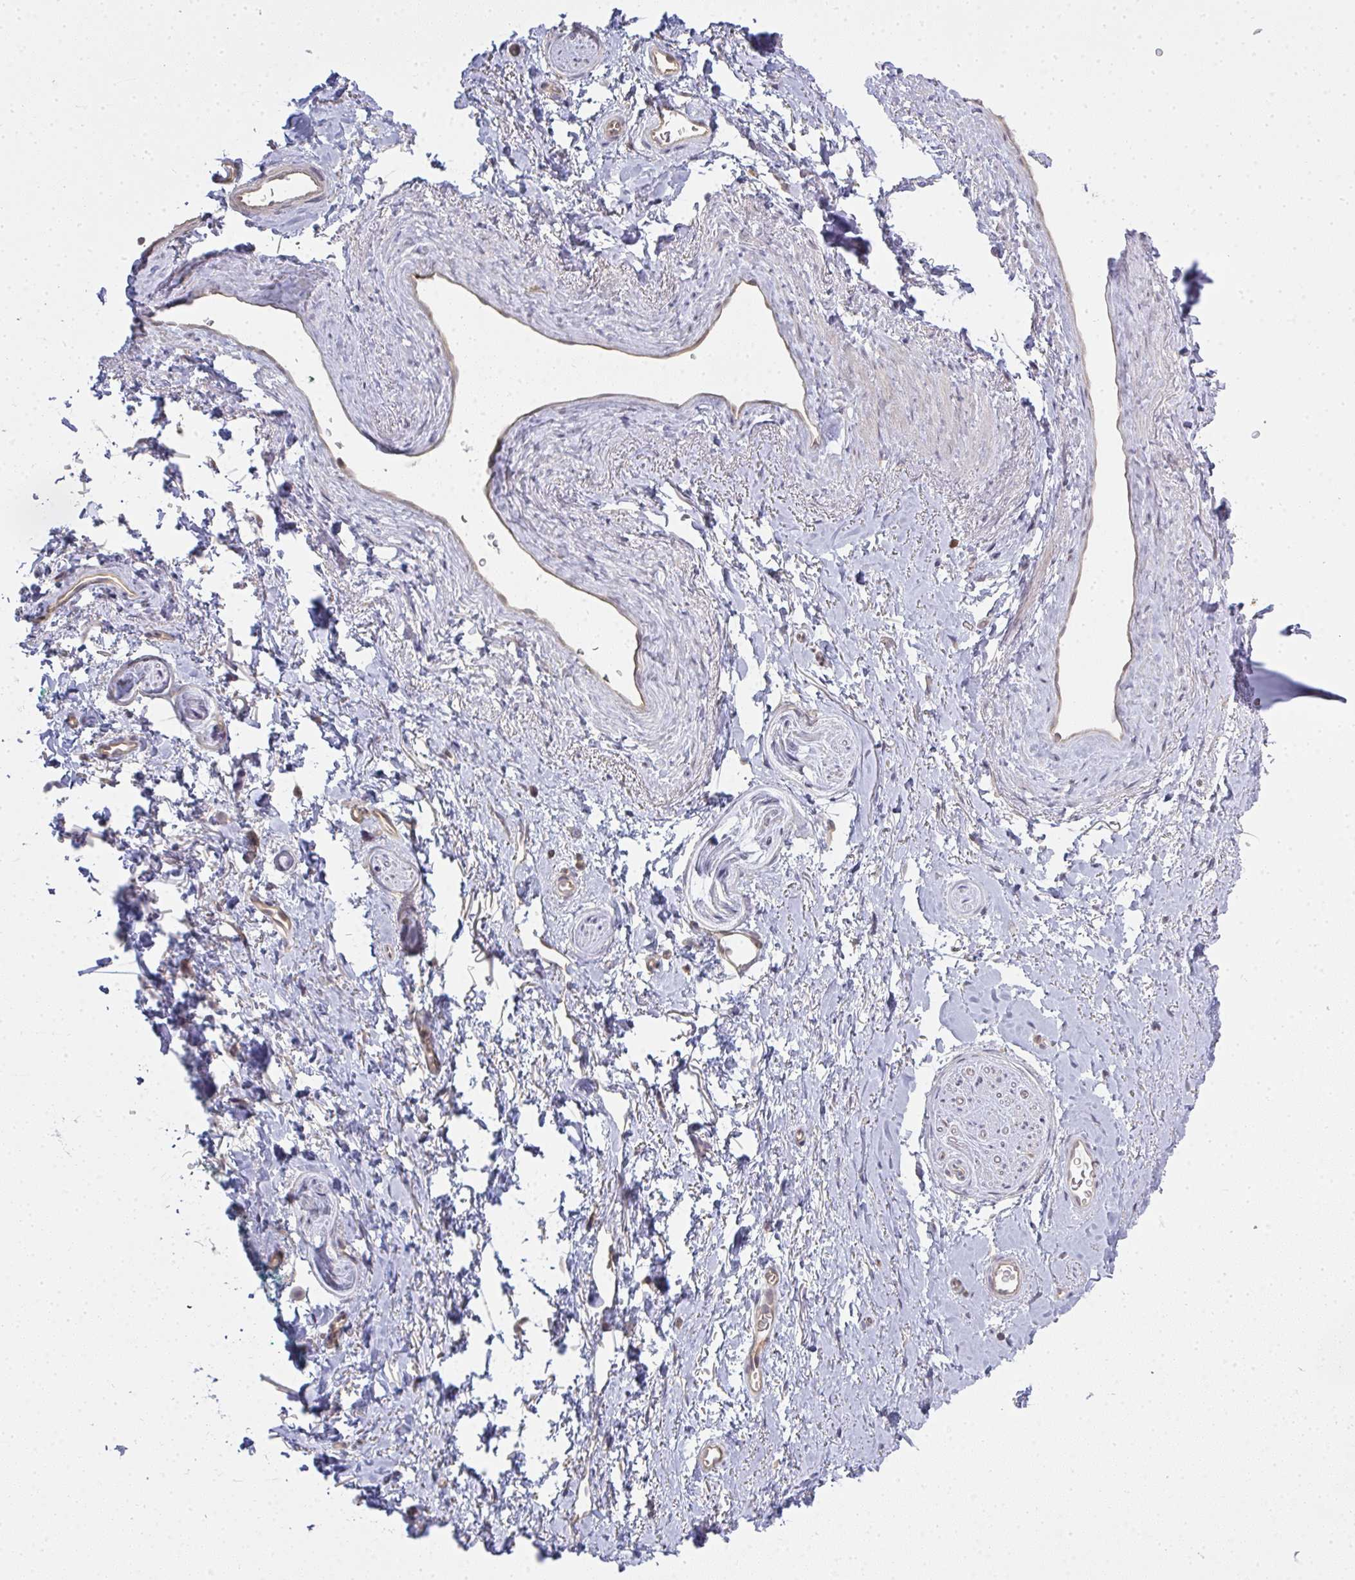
{"staining": {"intensity": "negative", "quantity": "none", "location": "none"}, "tissue": "adipose tissue", "cell_type": "Adipocytes", "image_type": "normal", "snomed": [{"axis": "morphology", "description": "Normal tissue, NOS"}, {"axis": "topography", "description": "Vulva"}, {"axis": "topography", "description": "Peripheral nerve tissue"}], "caption": "Immunohistochemistry of normal human adipose tissue demonstrates no positivity in adipocytes. The staining was performed using DAB (3,3'-diaminobenzidine) to visualize the protein expression in brown, while the nuclei were stained in blue with hematoxylin (Magnification: 20x).", "gene": "GSDMB", "patient": {"sex": "female", "age": 66}}